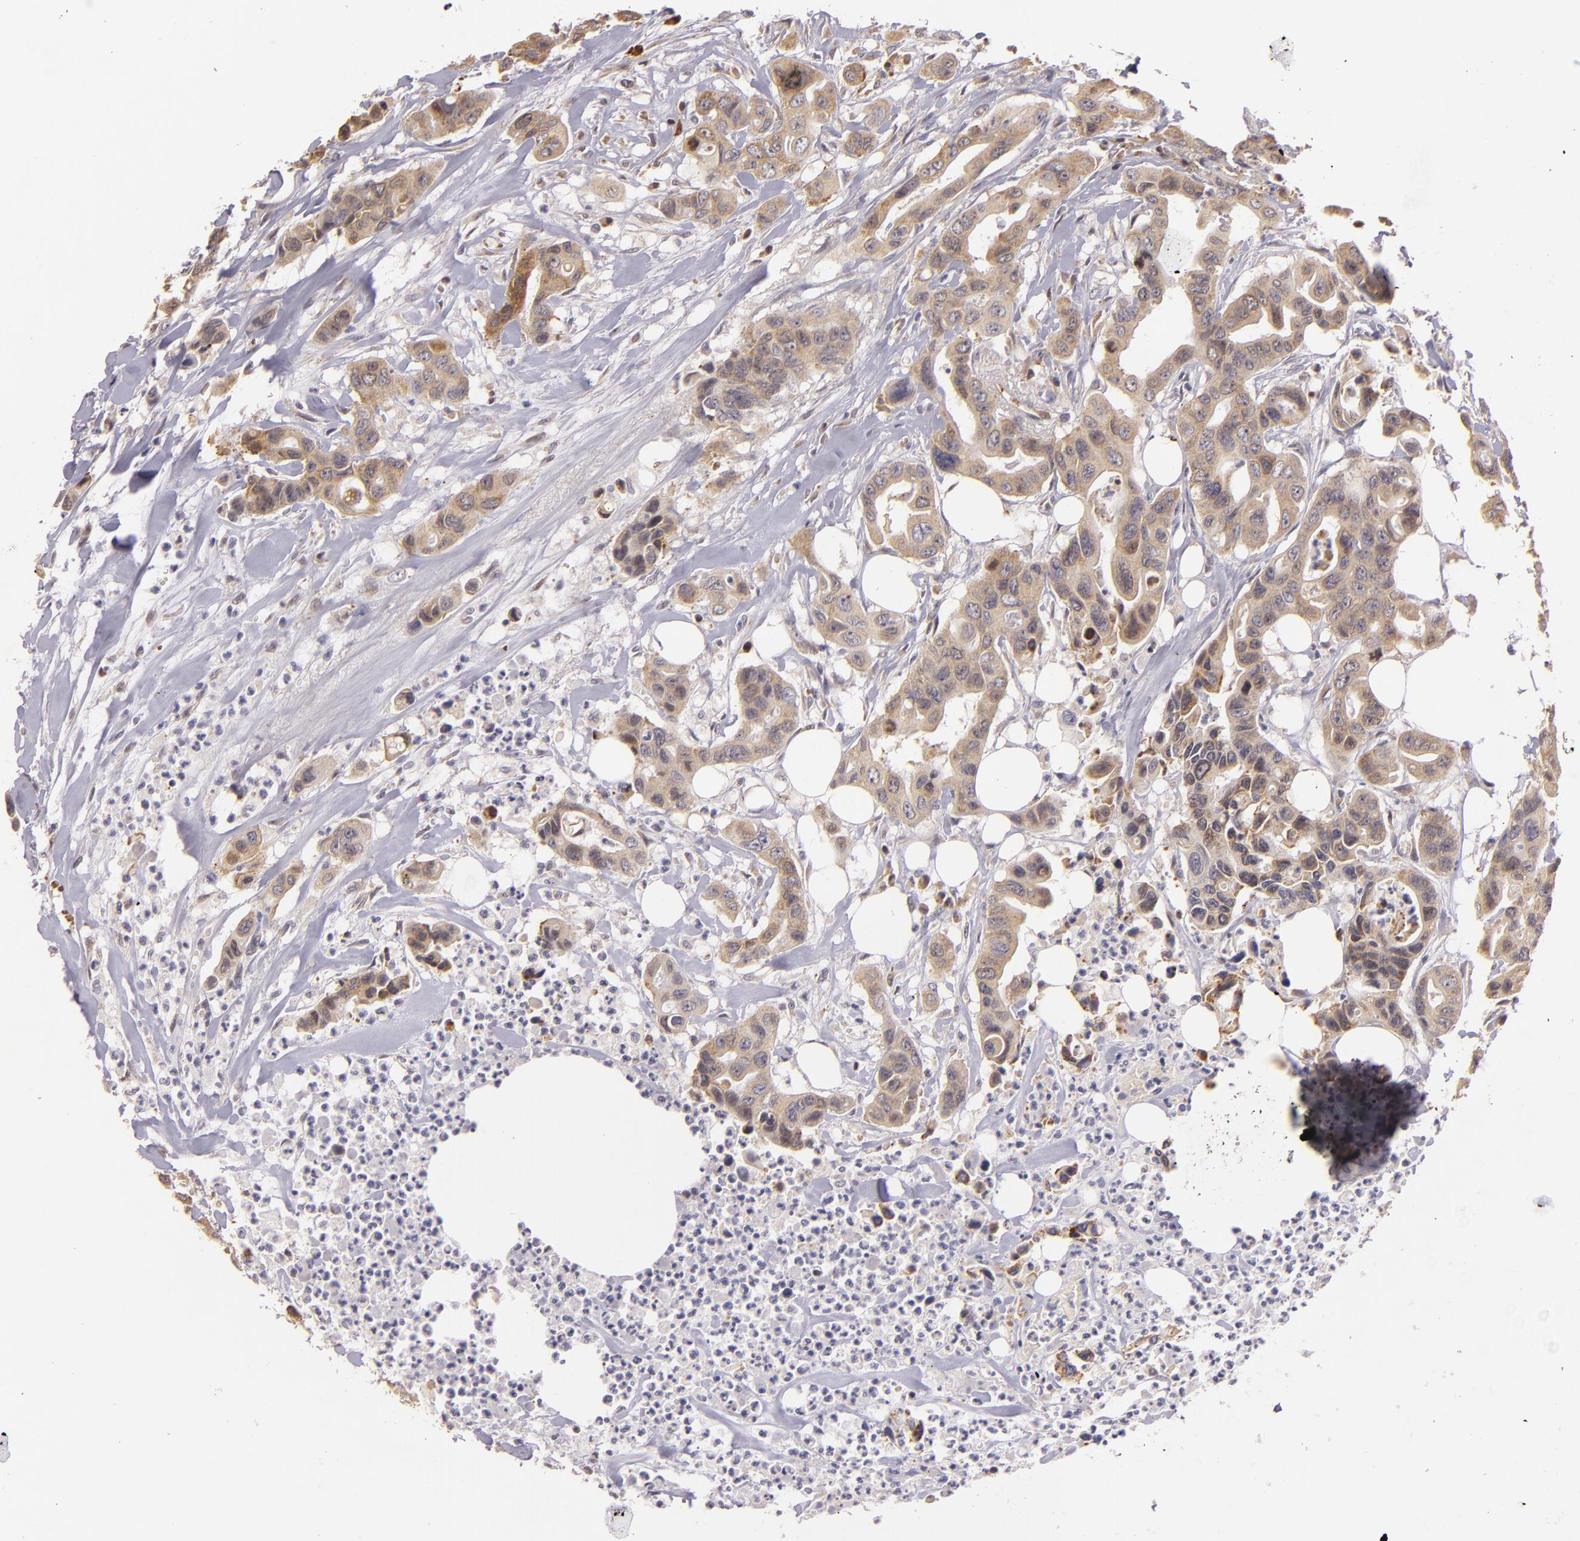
{"staining": {"intensity": "weak", "quantity": ">75%", "location": "cytoplasmic/membranous"}, "tissue": "colorectal cancer", "cell_type": "Tumor cells", "image_type": "cancer", "snomed": [{"axis": "morphology", "description": "Adenocarcinoma, NOS"}, {"axis": "topography", "description": "Colon"}], "caption": "DAB (3,3'-diaminobenzidine) immunohistochemical staining of human colorectal cancer (adenocarcinoma) demonstrates weak cytoplasmic/membranous protein staining in approximately >75% of tumor cells.", "gene": "SYTL4", "patient": {"sex": "female", "age": 70}}